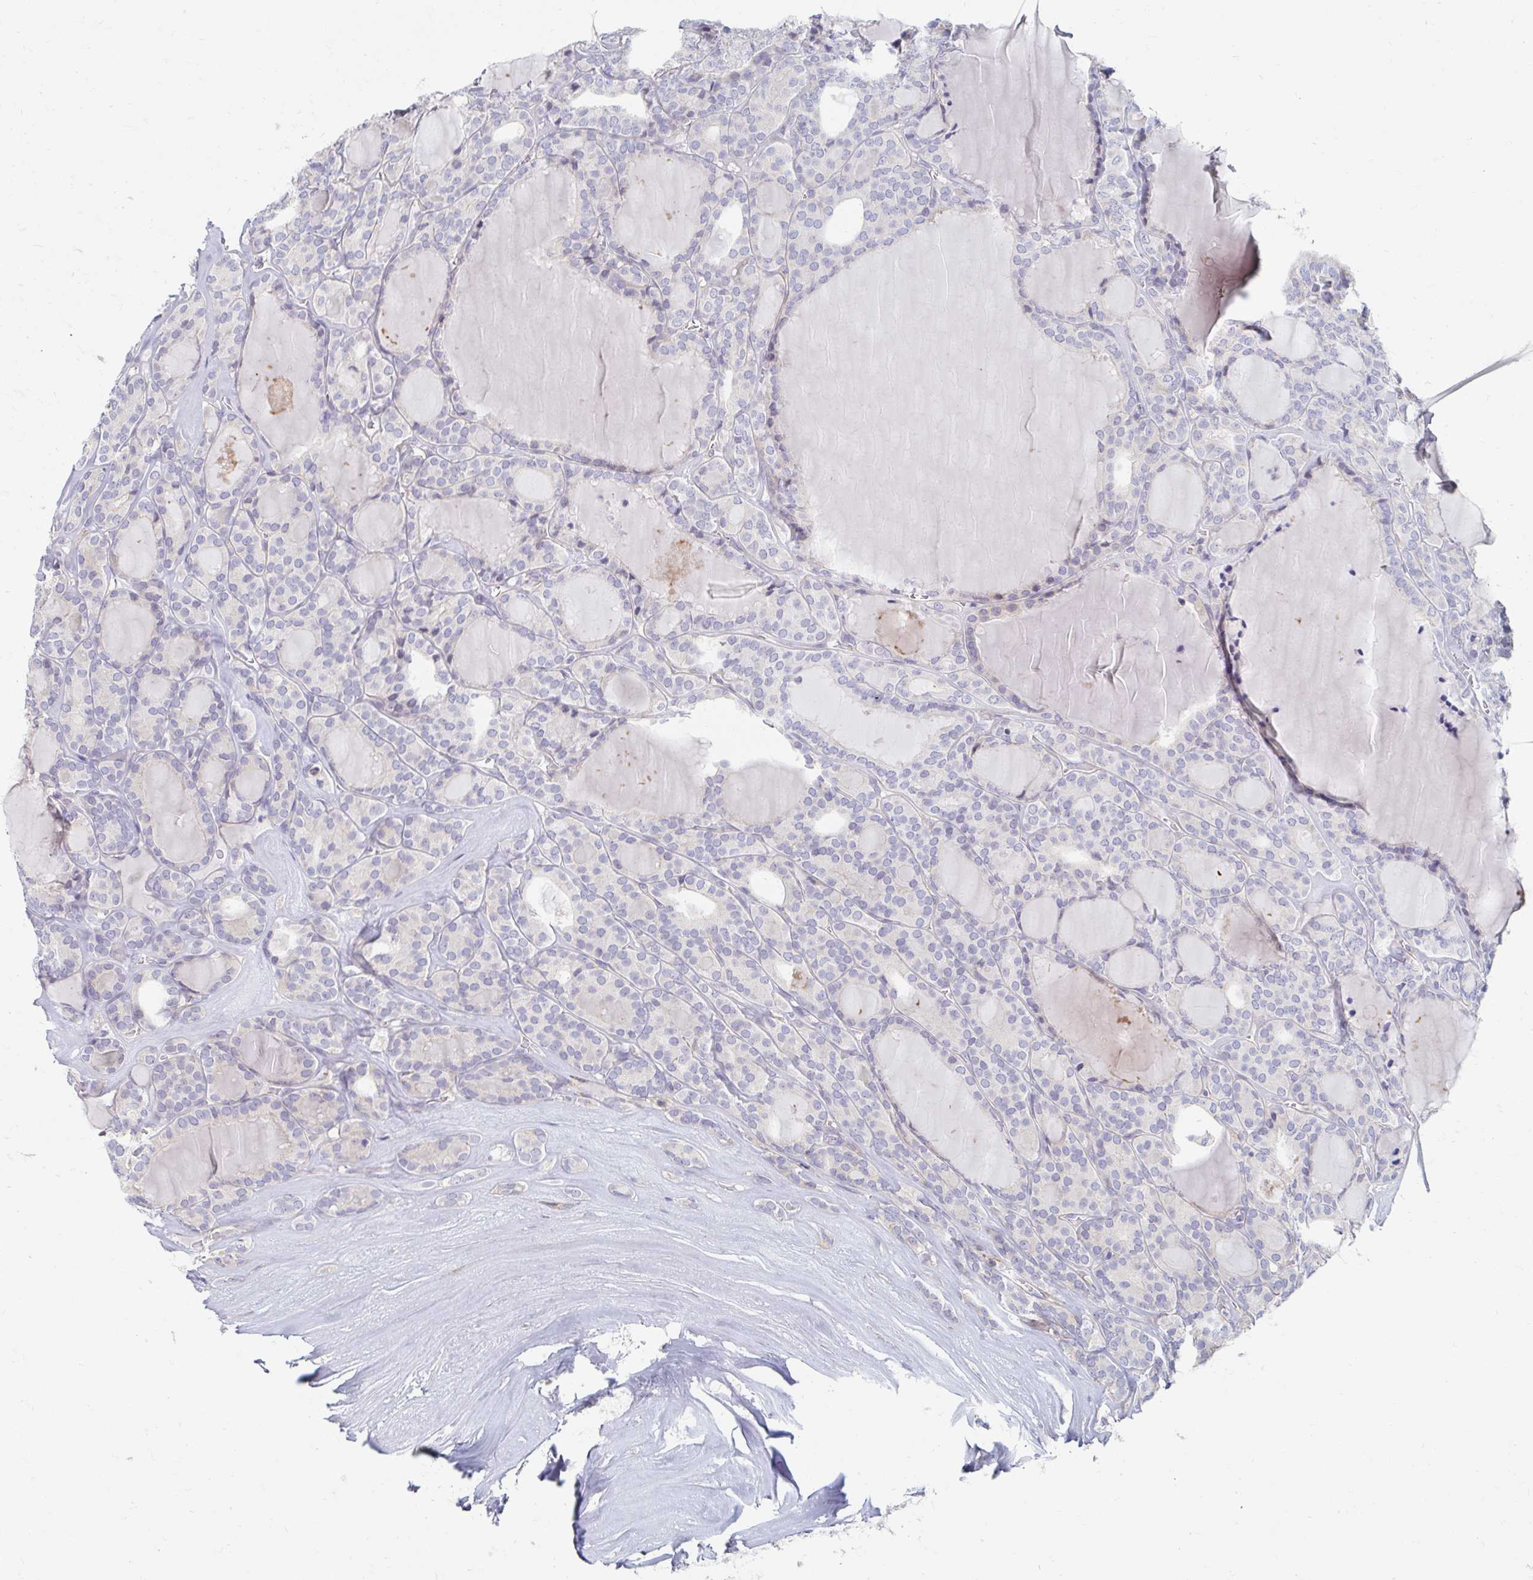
{"staining": {"intensity": "negative", "quantity": "none", "location": "none"}, "tissue": "thyroid cancer", "cell_type": "Tumor cells", "image_type": "cancer", "snomed": [{"axis": "morphology", "description": "Follicular adenoma carcinoma, NOS"}, {"axis": "topography", "description": "Thyroid gland"}], "caption": "Thyroid follicular adenoma carcinoma was stained to show a protein in brown. There is no significant positivity in tumor cells. (DAB IHC, high magnification).", "gene": "MYLK2", "patient": {"sex": "male", "age": 74}}